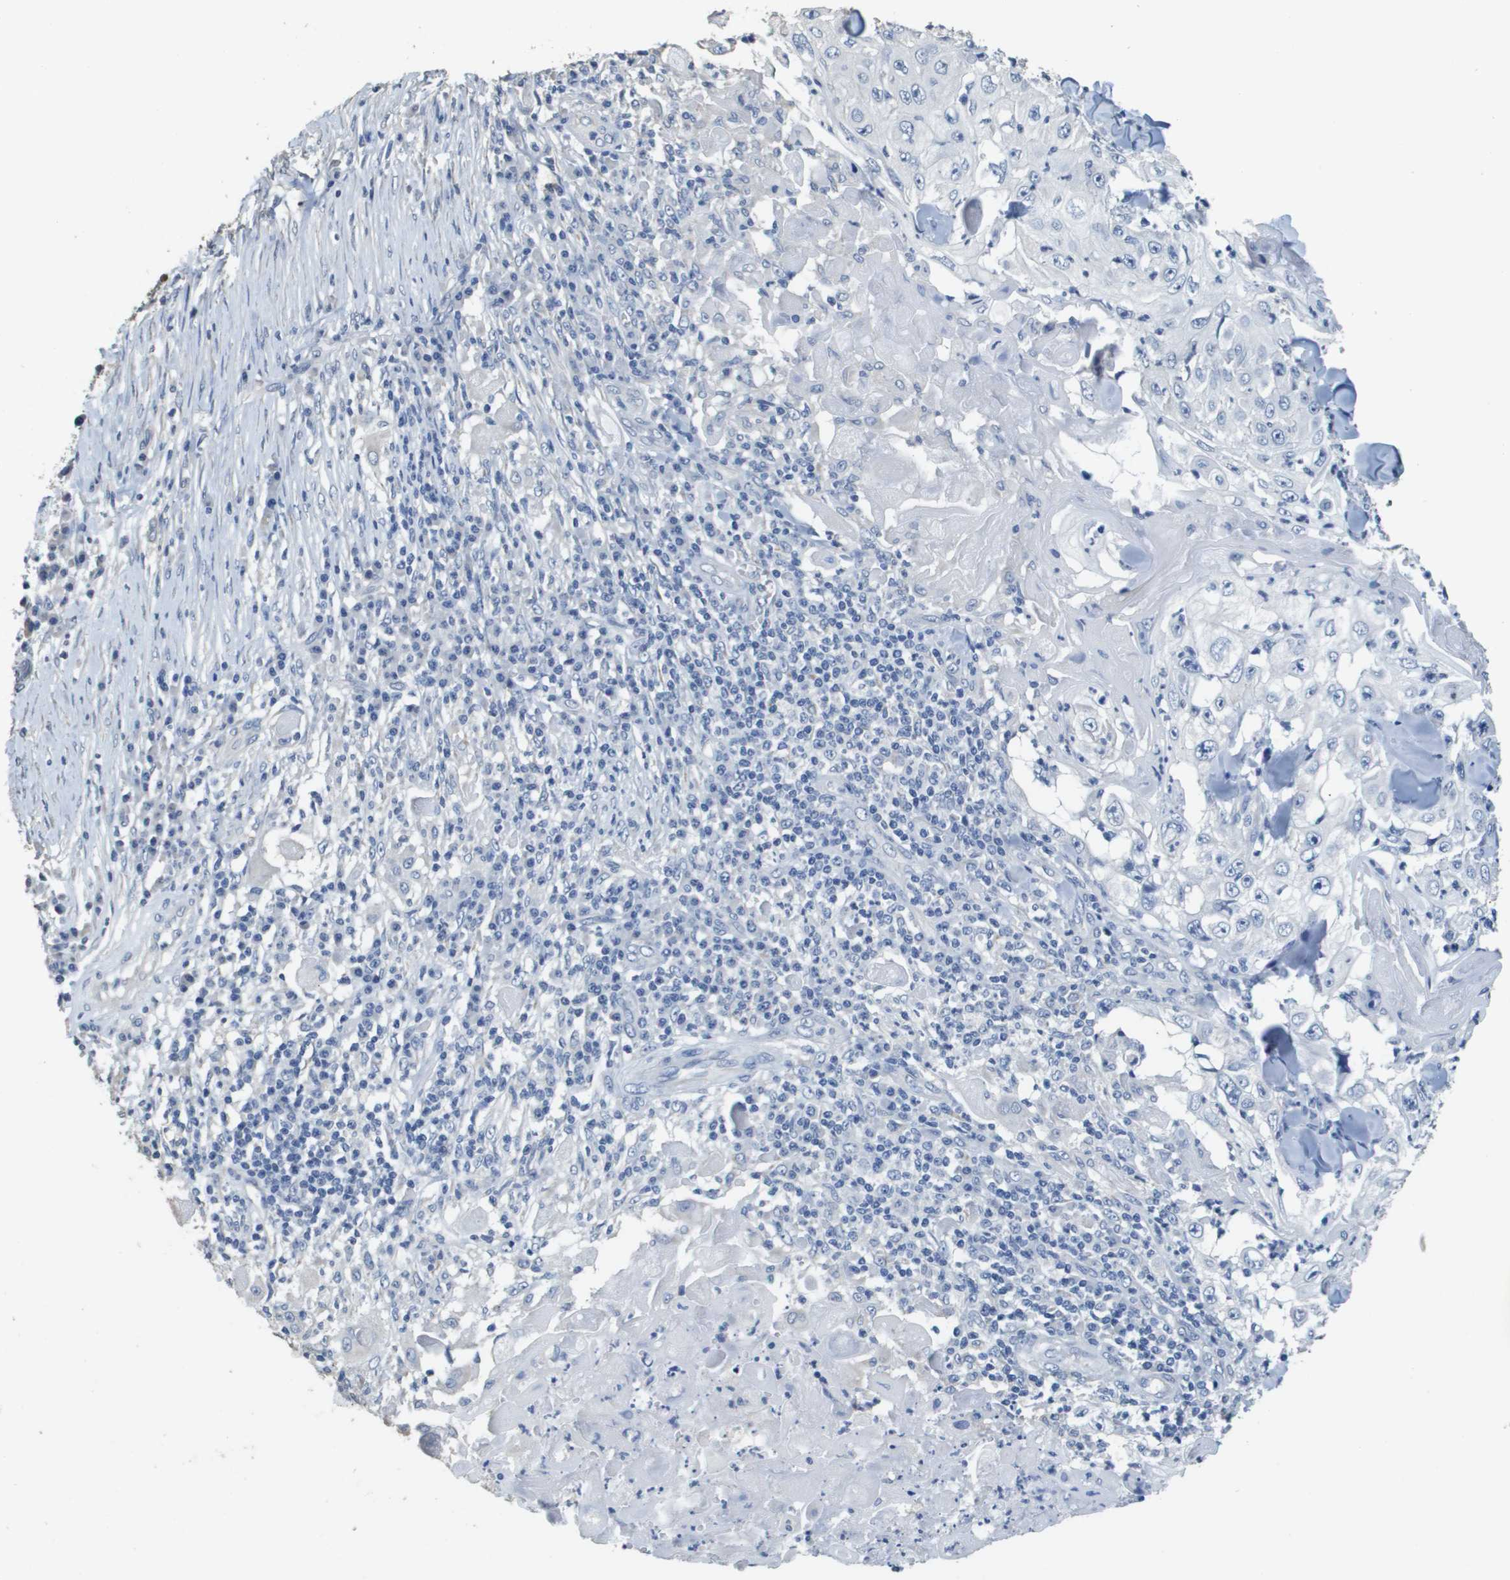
{"staining": {"intensity": "negative", "quantity": "none", "location": "none"}, "tissue": "skin cancer", "cell_type": "Tumor cells", "image_type": "cancer", "snomed": [{"axis": "morphology", "description": "Squamous cell carcinoma, NOS"}, {"axis": "topography", "description": "Skin"}], "caption": "This histopathology image is of skin cancer stained with immunohistochemistry (IHC) to label a protein in brown with the nuclei are counter-stained blue. There is no positivity in tumor cells.", "gene": "MT3", "patient": {"sex": "male", "age": 86}}